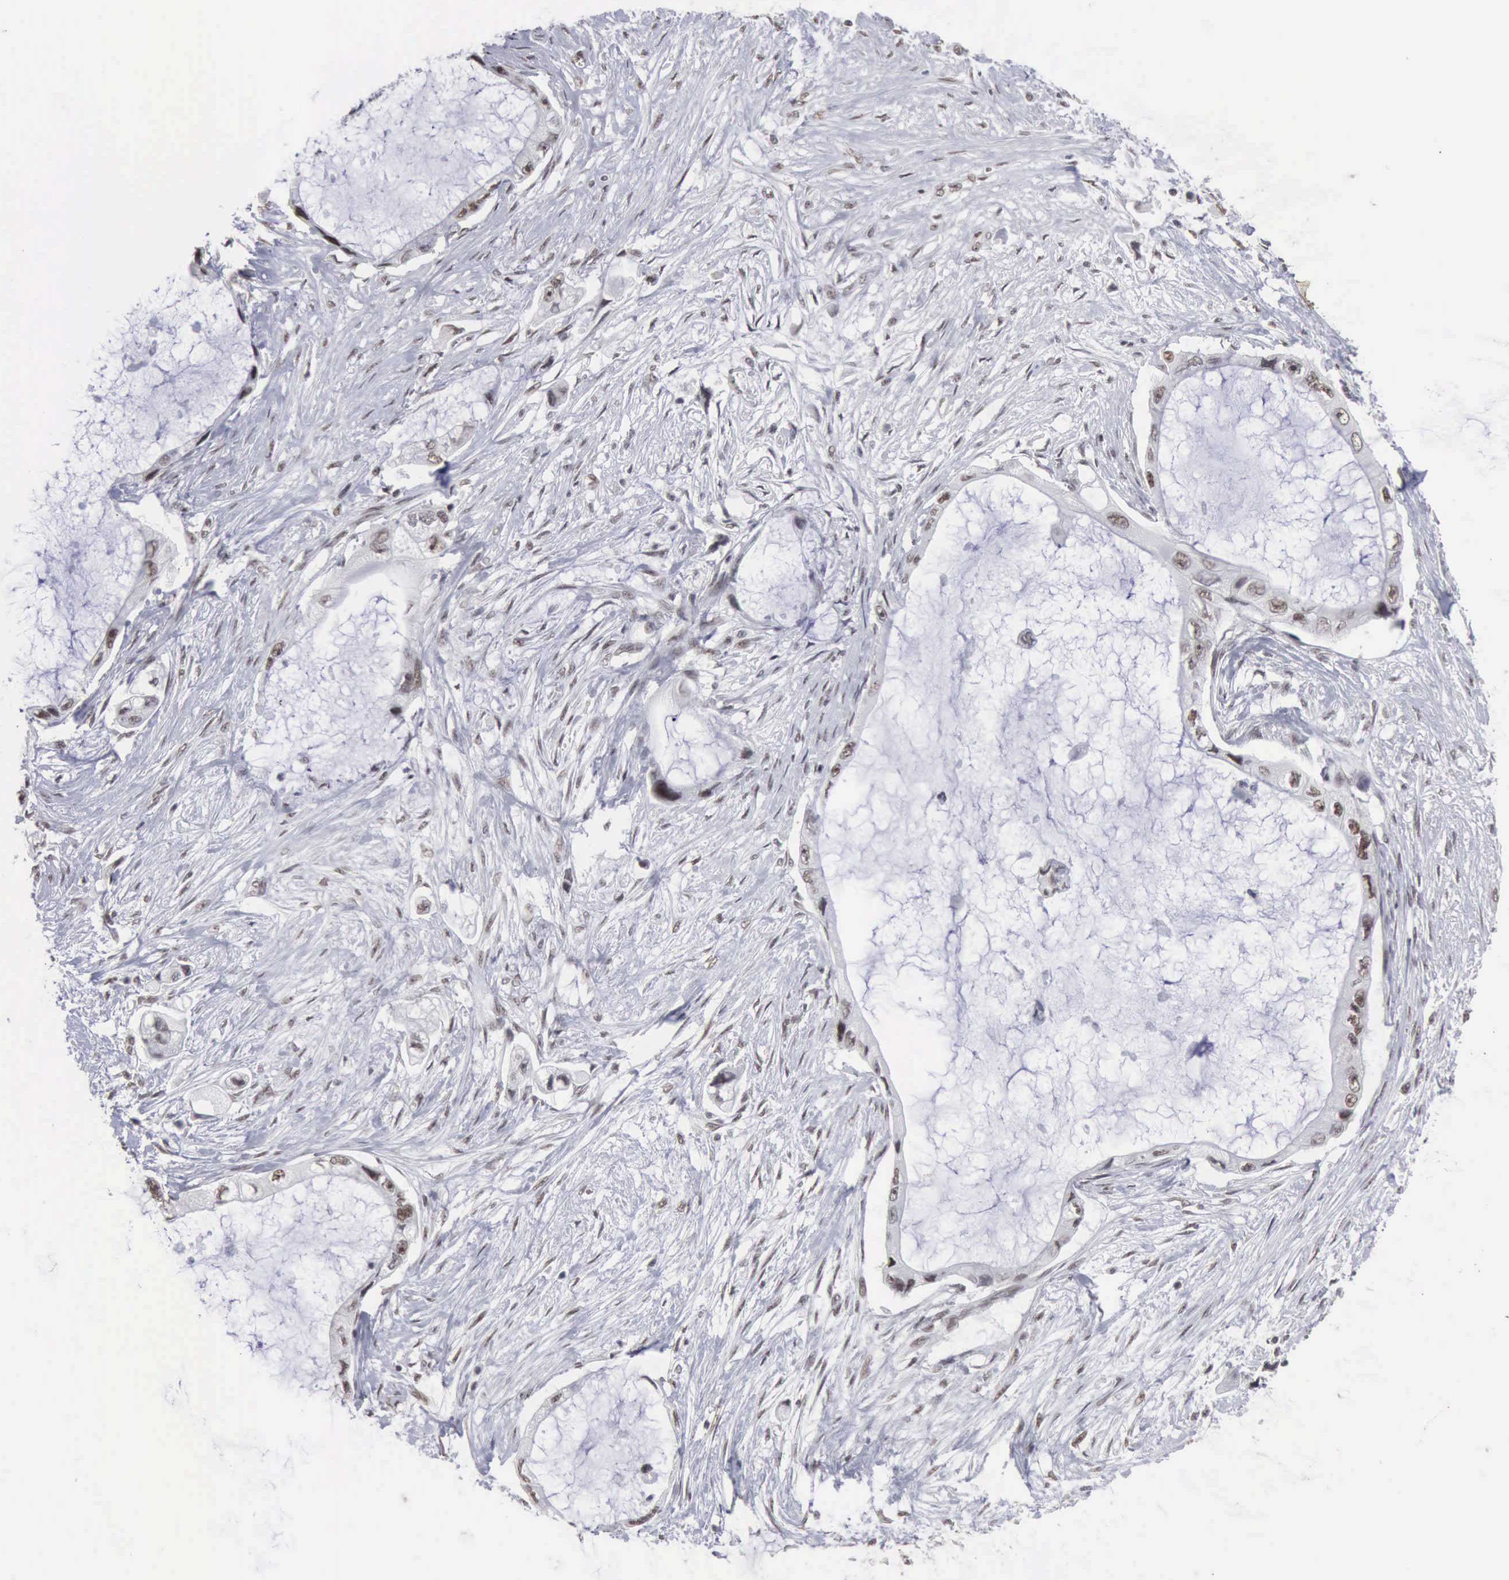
{"staining": {"intensity": "weak", "quantity": "25%-75%", "location": "nuclear"}, "tissue": "pancreatic cancer", "cell_type": "Tumor cells", "image_type": "cancer", "snomed": [{"axis": "morphology", "description": "Adenocarcinoma, NOS"}, {"axis": "topography", "description": "Pancreas"}, {"axis": "topography", "description": "Stomach, upper"}], "caption": "A brown stain shows weak nuclear positivity of a protein in human pancreatic cancer (adenocarcinoma) tumor cells.", "gene": "TAF1", "patient": {"sex": "male", "age": 77}}